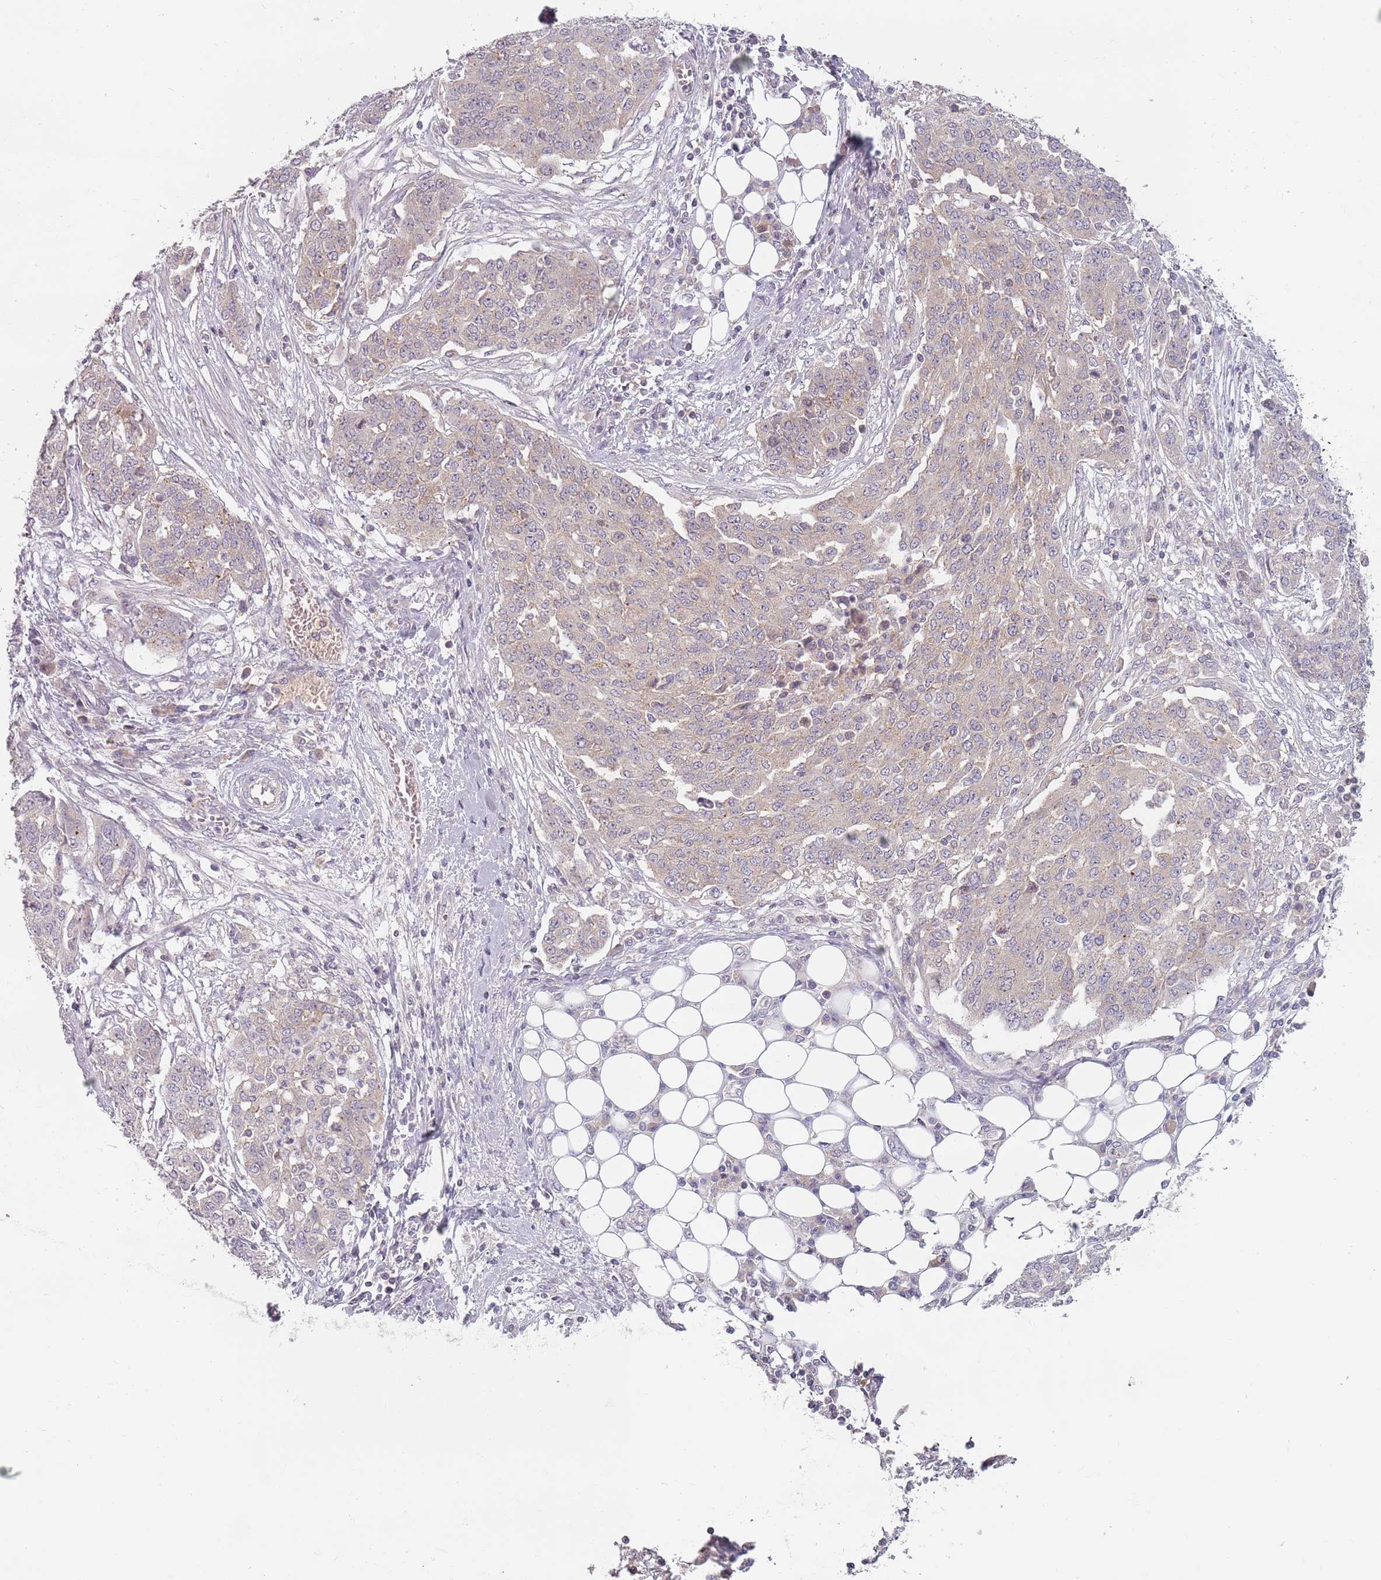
{"staining": {"intensity": "weak", "quantity": "<25%", "location": "cytoplasmic/membranous"}, "tissue": "ovarian cancer", "cell_type": "Tumor cells", "image_type": "cancer", "snomed": [{"axis": "morphology", "description": "Cystadenocarcinoma, serous, NOS"}, {"axis": "topography", "description": "Soft tissue"}, {"axis": "topography", "description": "Ovary"}], "caption": "This photomicrograph is of ovarian serous cystadenocarcinoma stained with IHC to label a protein in brown with the nuclei are counter-stained blue. There is no staining in tumor cells. (DAB IHC visualized using brightfield microscopy, high magnification).", "gene": "ASB13", "patient": {"sex": "female", "age": 57}}